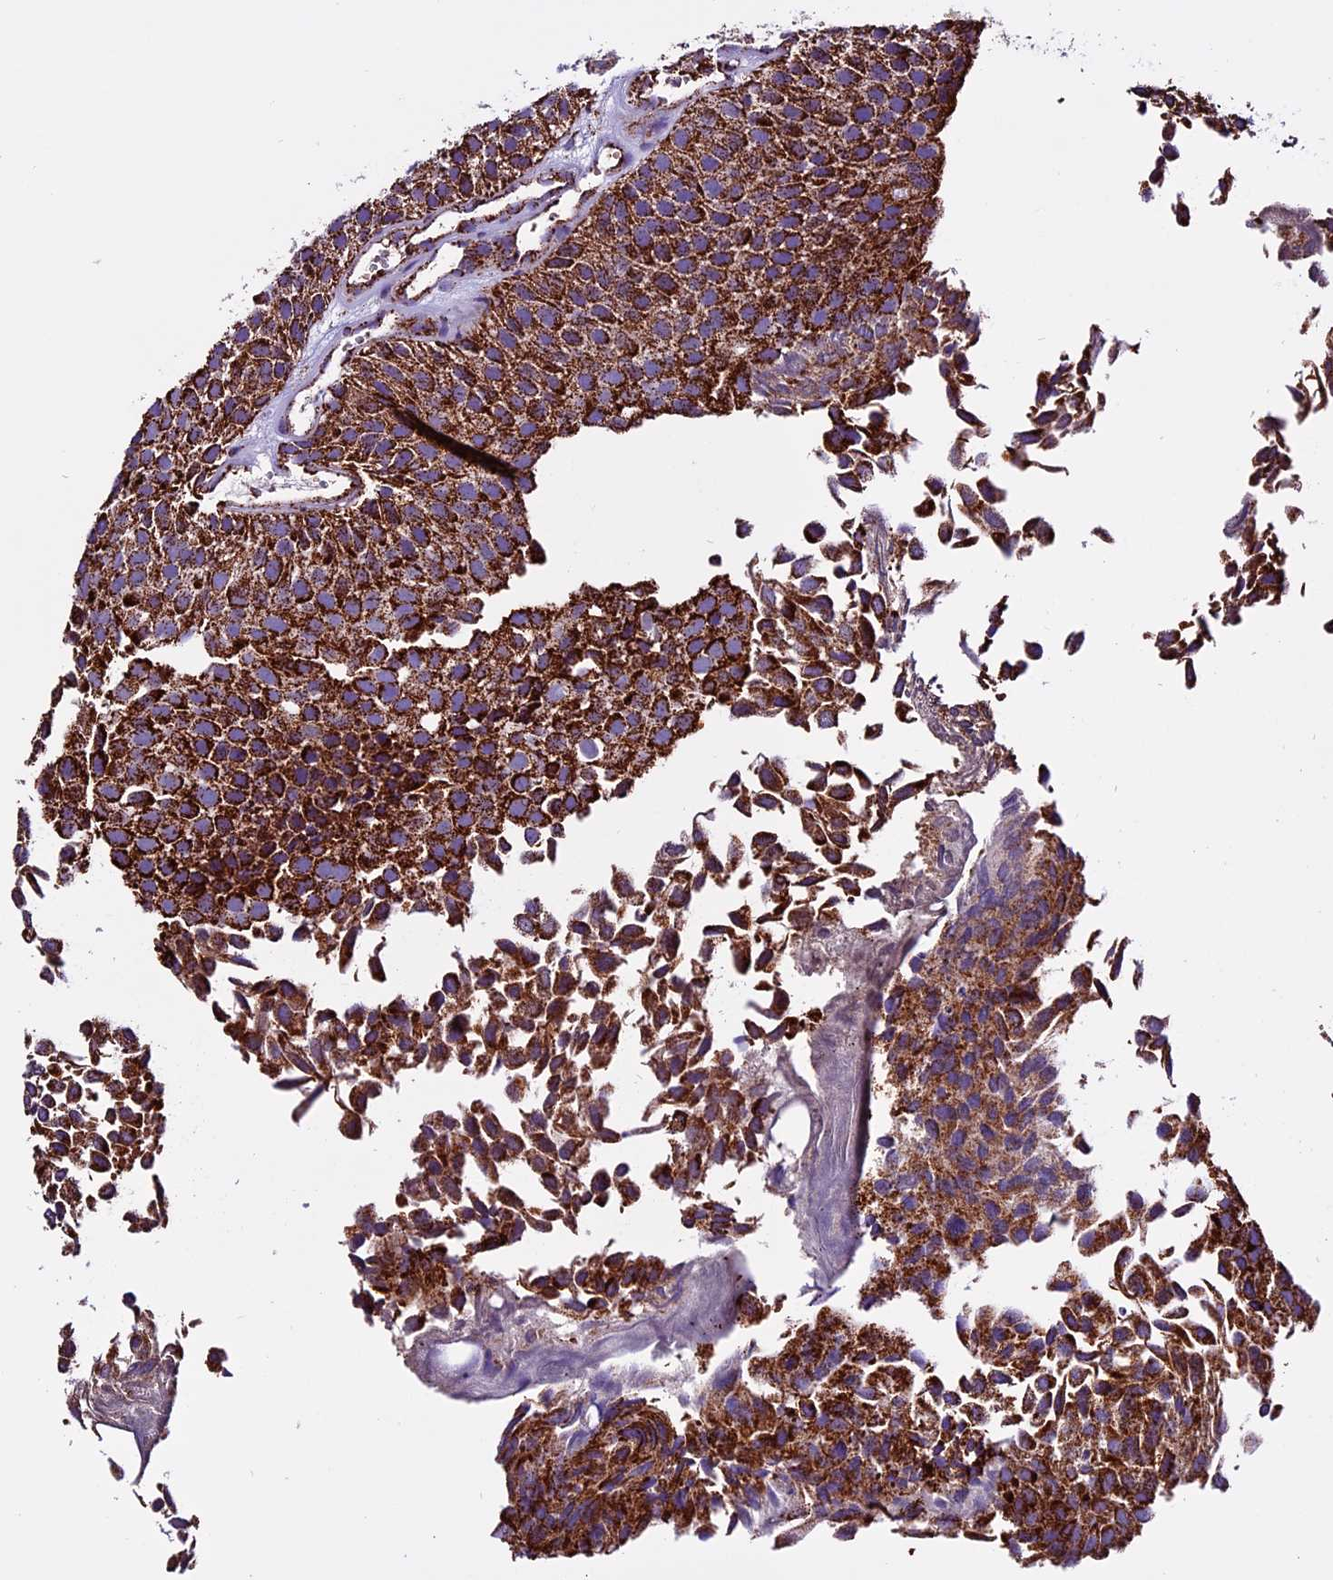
{"staining": {"intensity": "strong", "quantity": ">75%", "location": "cytoplasmic/membranous"}, "tissue": "urothelial cancer", "cell_type": "Tumor cells", "image_type": "cancer", "snomed": [{"axis": "morphology", "description": "Urothelial carcinoma, Low grade"}, {"axis": "topography", "description": "Urinary bladder"}], "caption": "Strong cytoplasmic/membranous protein staining is seen in about >75% of tumor cells in low-grade urothelial carcinoma.", "gene": "CX3CL1", "patient": {"sex": "male", "age": 89}}